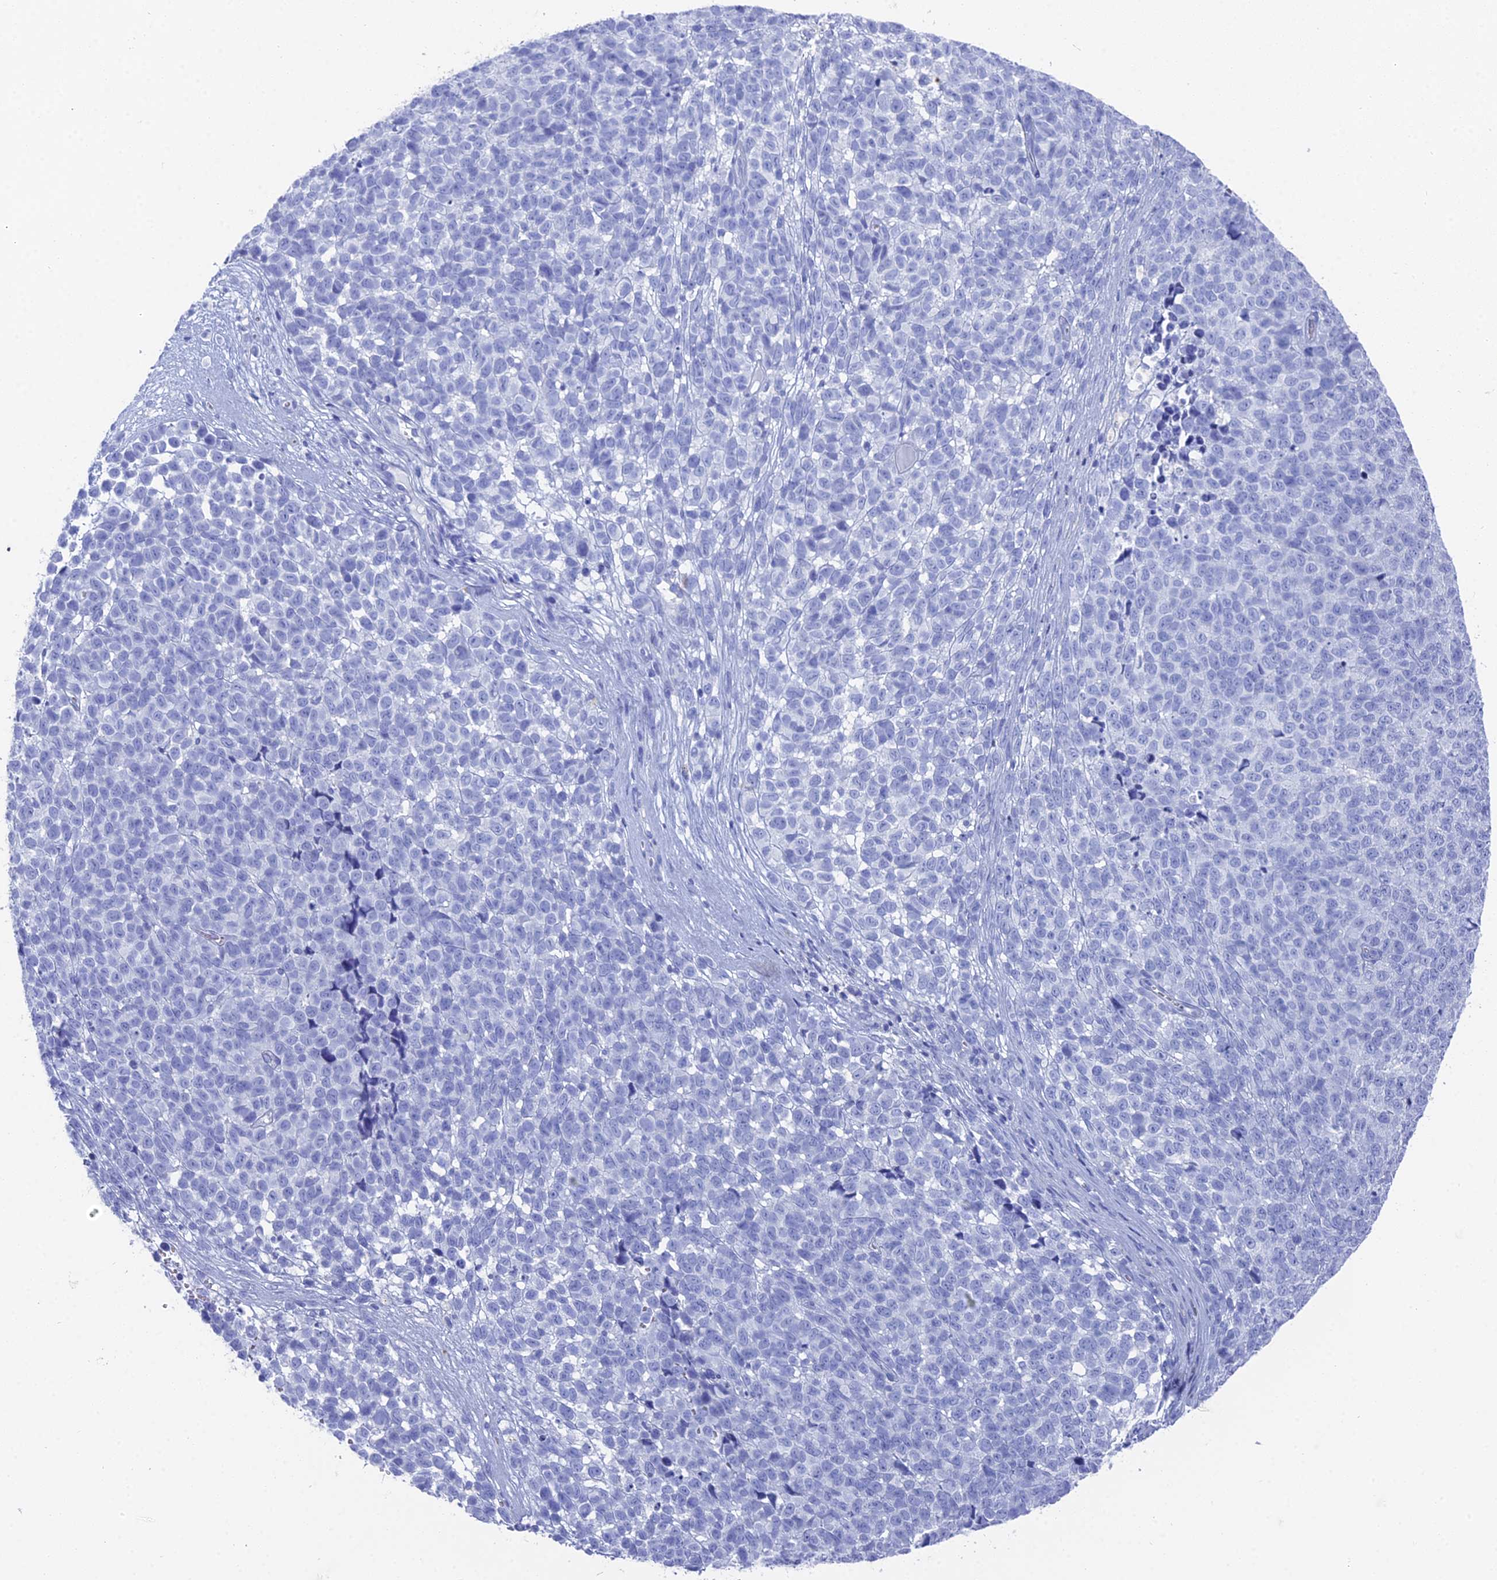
{"staining": {"intensity": "negative", "quantity": "none", "location": "none"}, "tissue": "melanoma", "cell_type": "Tumor cells", "image_type": "cancer", "snomed": [{"axis": "morphology", "description": "Malignant melanoma, NOS"}, {"axis": "topography", "description": "Nose, NOS"}], "caption": "Tumor cells are negative for protein expression in human melanoma. (DAB (3,3'-diaminobenzidine) IHC, high magnification).", "gene": "ENPP3", "patient": {"sex": "female", "age": 48}}